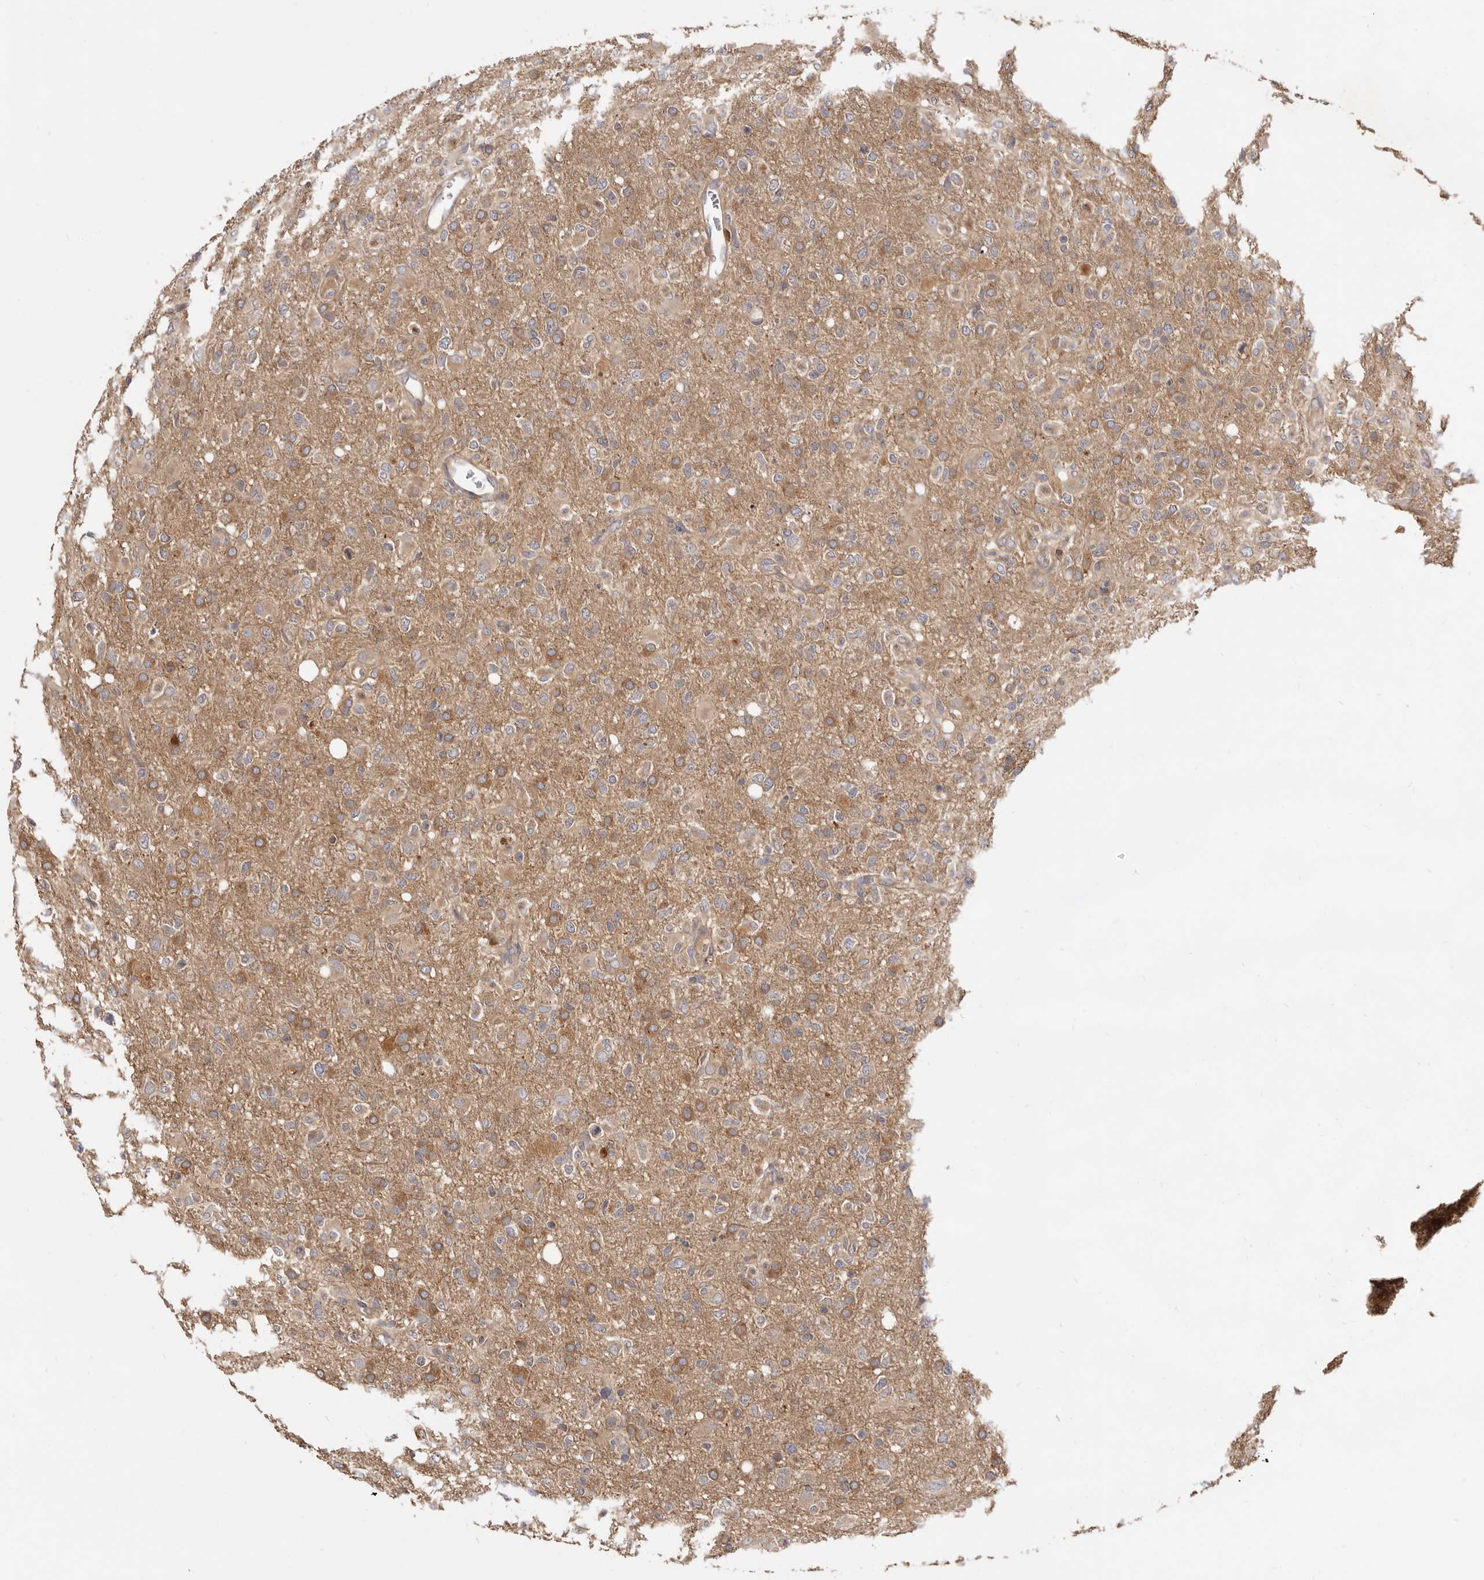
{"staining": {"intensity": "moderate", "quantity": ">75%", "location": "cytoplasmic/membranous"}, "tissue": "glioma", "cell_type": "Tumor cells", "image_type": "cancer", "snomed": [{"axis": "morphology", "description": "Glioma, malignant, High grade"}, {"axis": "topography", "description": "Brain"}], "caption": "IHC image of human high-grade glioma (malignant) stained for a protein (brown), which reveals medium levels of moderate cytoplasmic/membranous positivity in about >75% of tumor cells.", "gene": "ADAMTS20", "patient": {"sex": "female", "age": 57}}